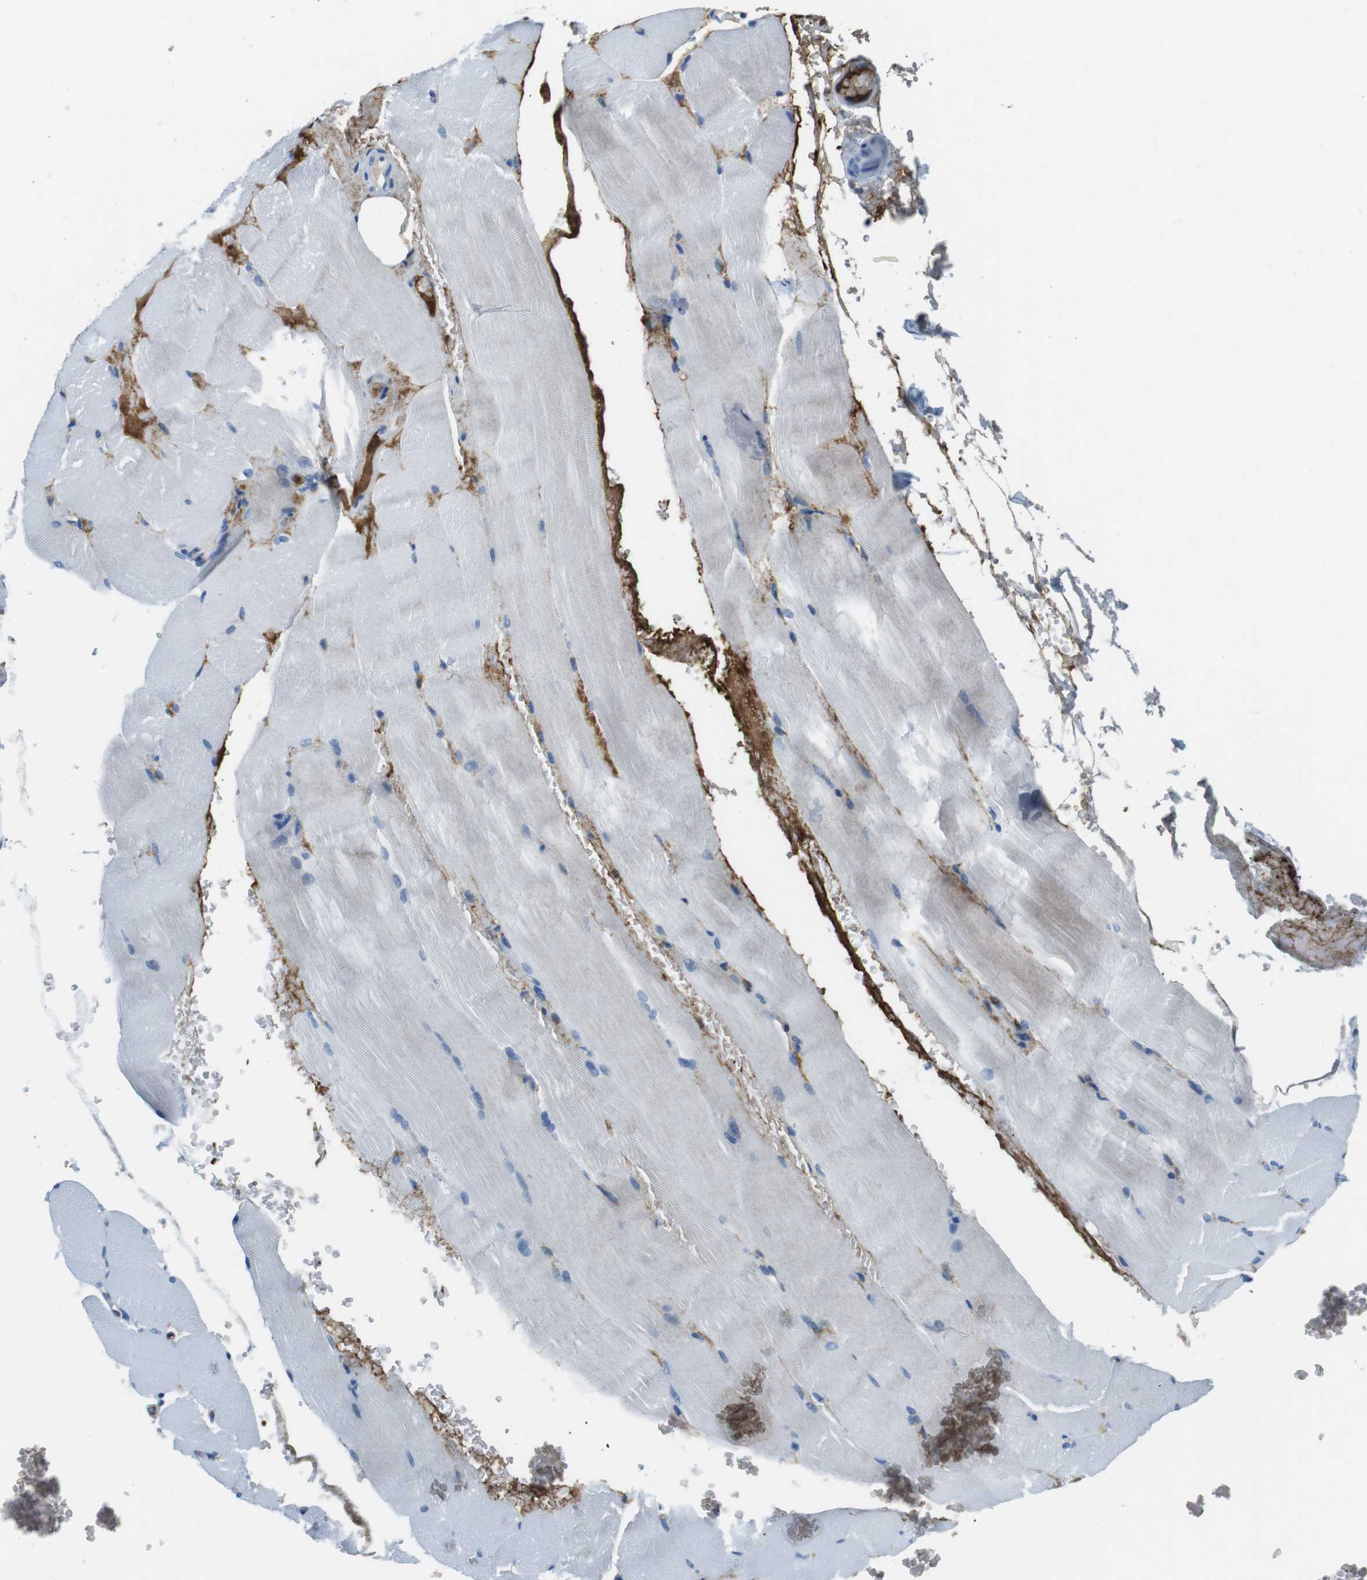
{"staining": {"intensity": "negative", "quantity": "none", "location": "none"}, "tissue": "skeletal muscle", "cell_type": "Myocytes", "image_type": "normal", "snomed": [{"axis": "morphology", "description": "Normal tissue, NOS"}, {"axis": "topography", "description": "Skeletal muscle"}, {"axis": "topography", "description": "Parathyroid gland"}], "caption": "Myocytes are negative for brown protein staining in unremarkable skeletal muscle. (DAB immunohistochemistry (IHC), high magnification).", "gene": "TFAP2C", "patient": {"sex": "female", "age": 37}}